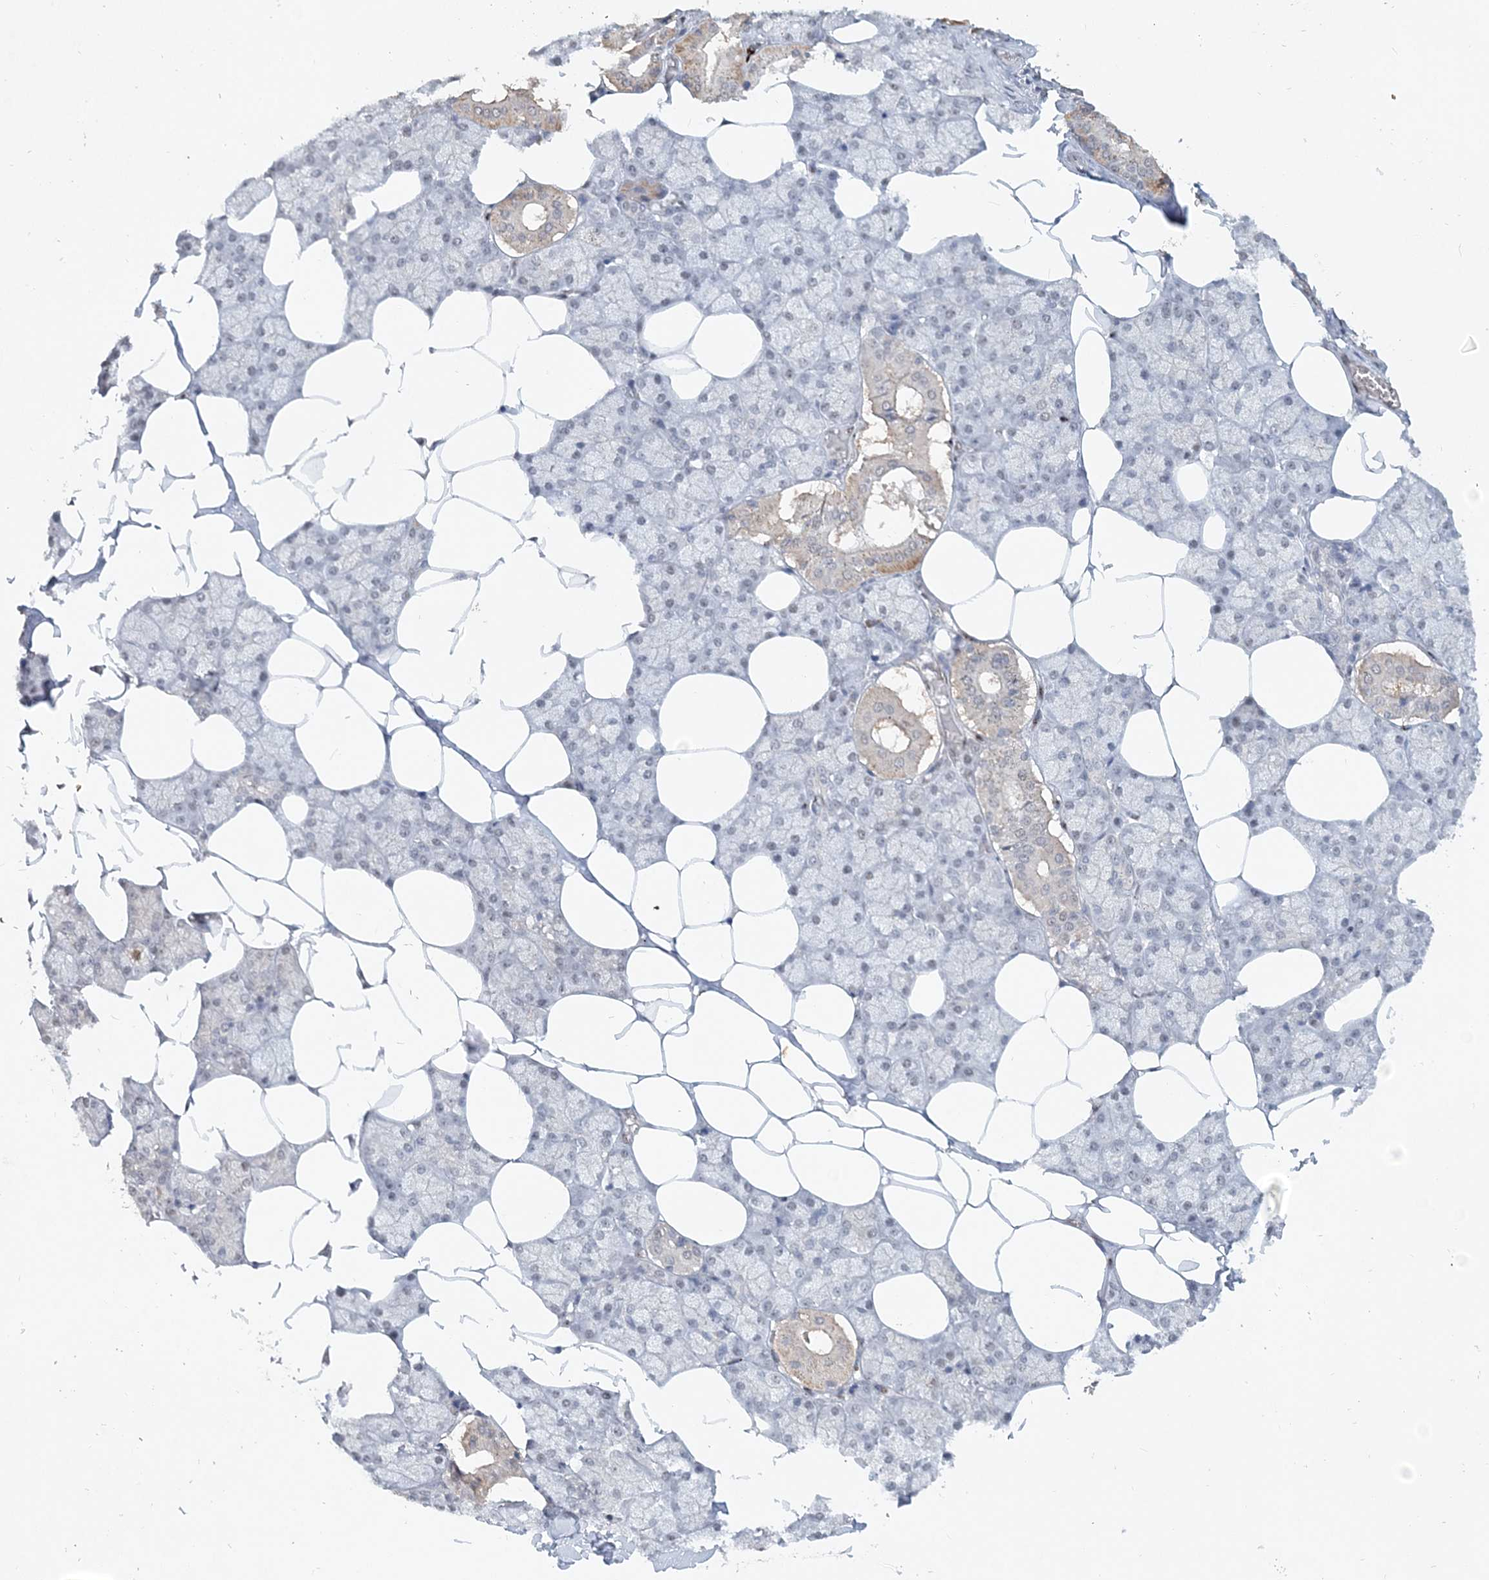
{"staining": {"intensity": "moderate", "quantity": "<25%", "location": "cytoplasmic/membranous,nuclear"}, "tissue": "salivary gland", "cell_type": "Glandular cells", "image_type": "normal", "snomed": [{"axis": "morphology", "description": "Normal tissue, NOS"}, {"axis": "topography", "description": "Salivary gland"}], "caption": "Benign salivary gland exhibits moderate cytoplasmic/membranous,nuclear positivity in approximately <25% of glandular cells.", "gene": "GIN1", "patient": {"sex": "male", "age": 62}}